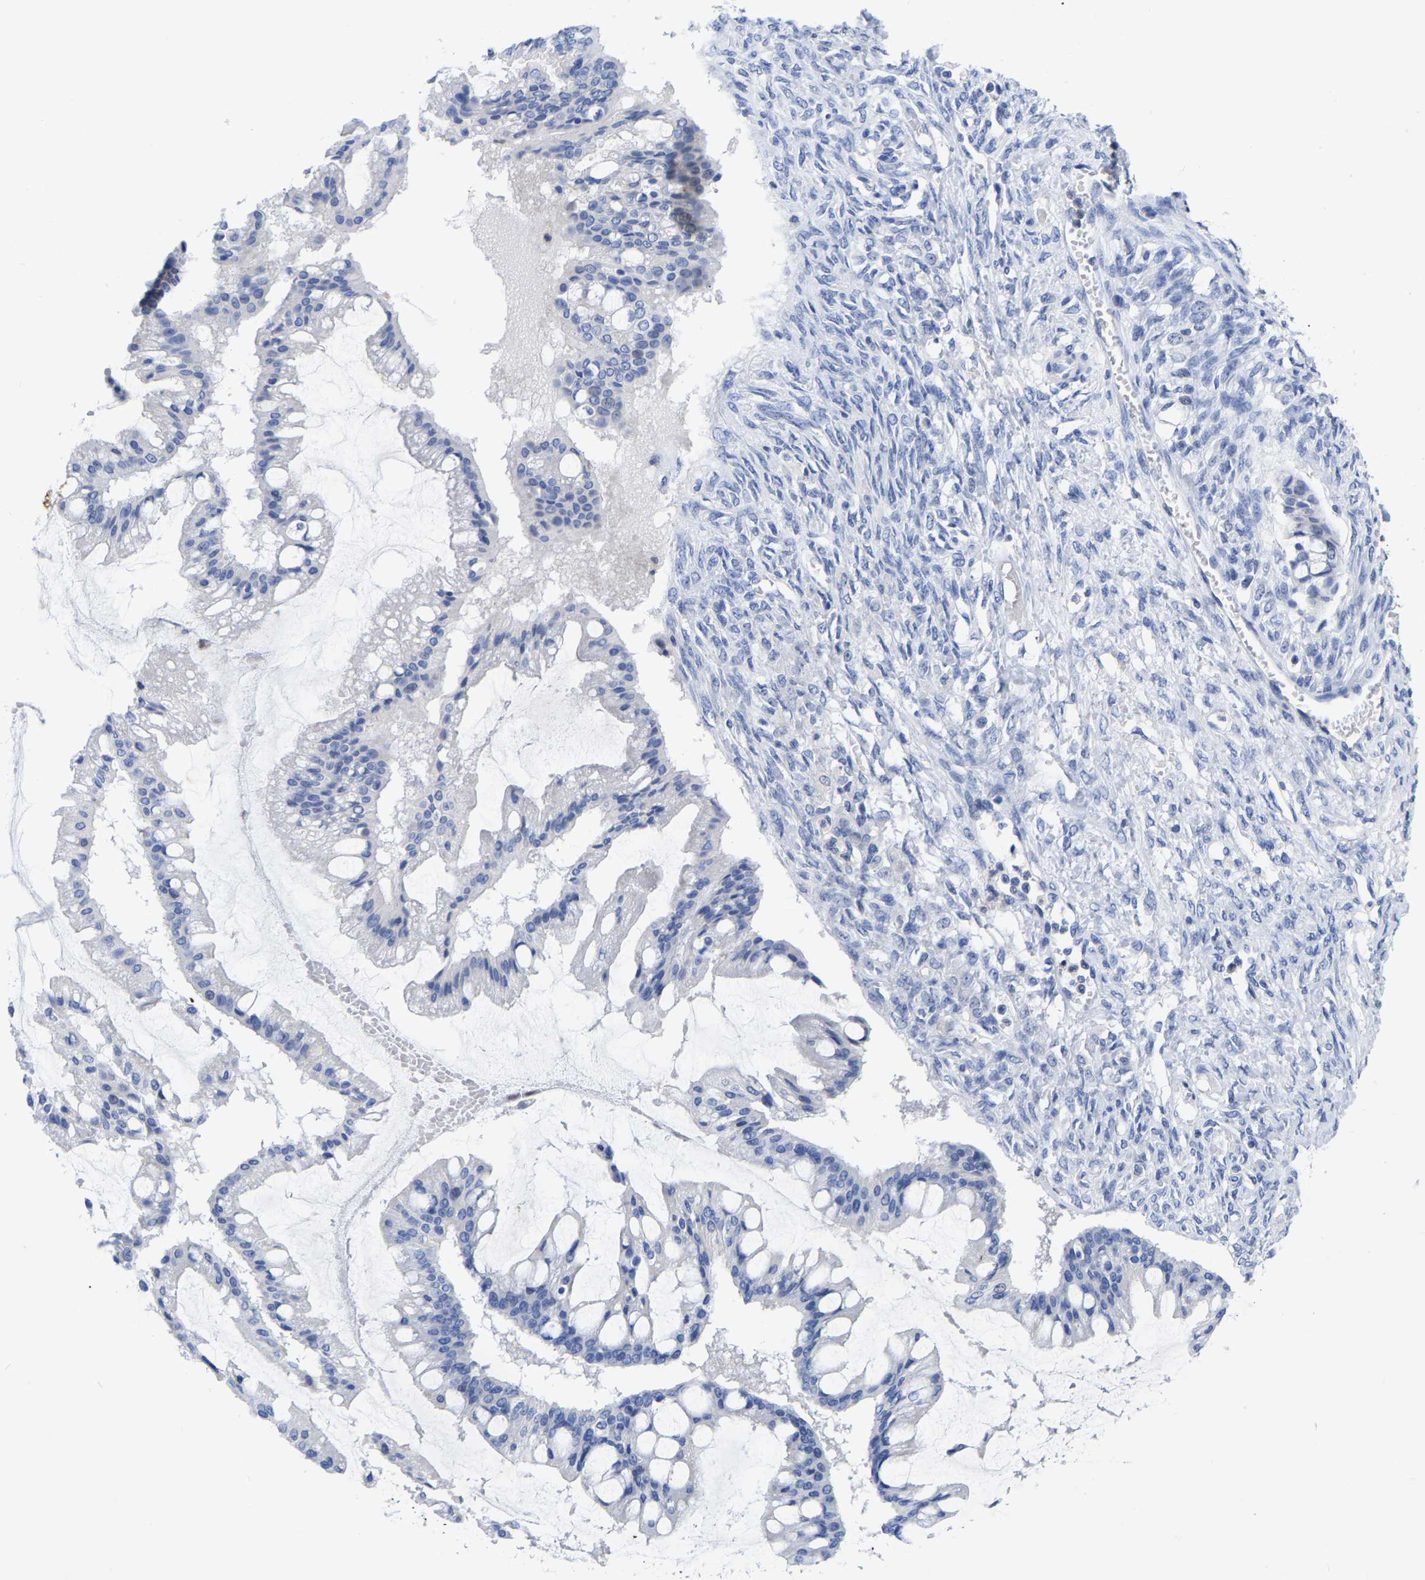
{"staining": {"intensity": "negative", "quantity": "none", "location": "none"}, "tissue": "ovarian cancer", "cell_type": "Tumor cells", "image_type": "cancer", "snomed": [{"axis": "morphology", "description": "Cystadenocarcinoma, mucinous, NOS"}, {"axis": "topography", "description": "Ovary"}], "caption": "A micrograph of human ovarian mucinous cystadenocarcinoma is negative for staining in tumor cells. (Brightfield microscopy of DAB (3,3'-diaminobenzidine) immunohistochemistry at high magnification).", "gene": "PTPN7", "patient": {"sex": "female", "age": 73}}